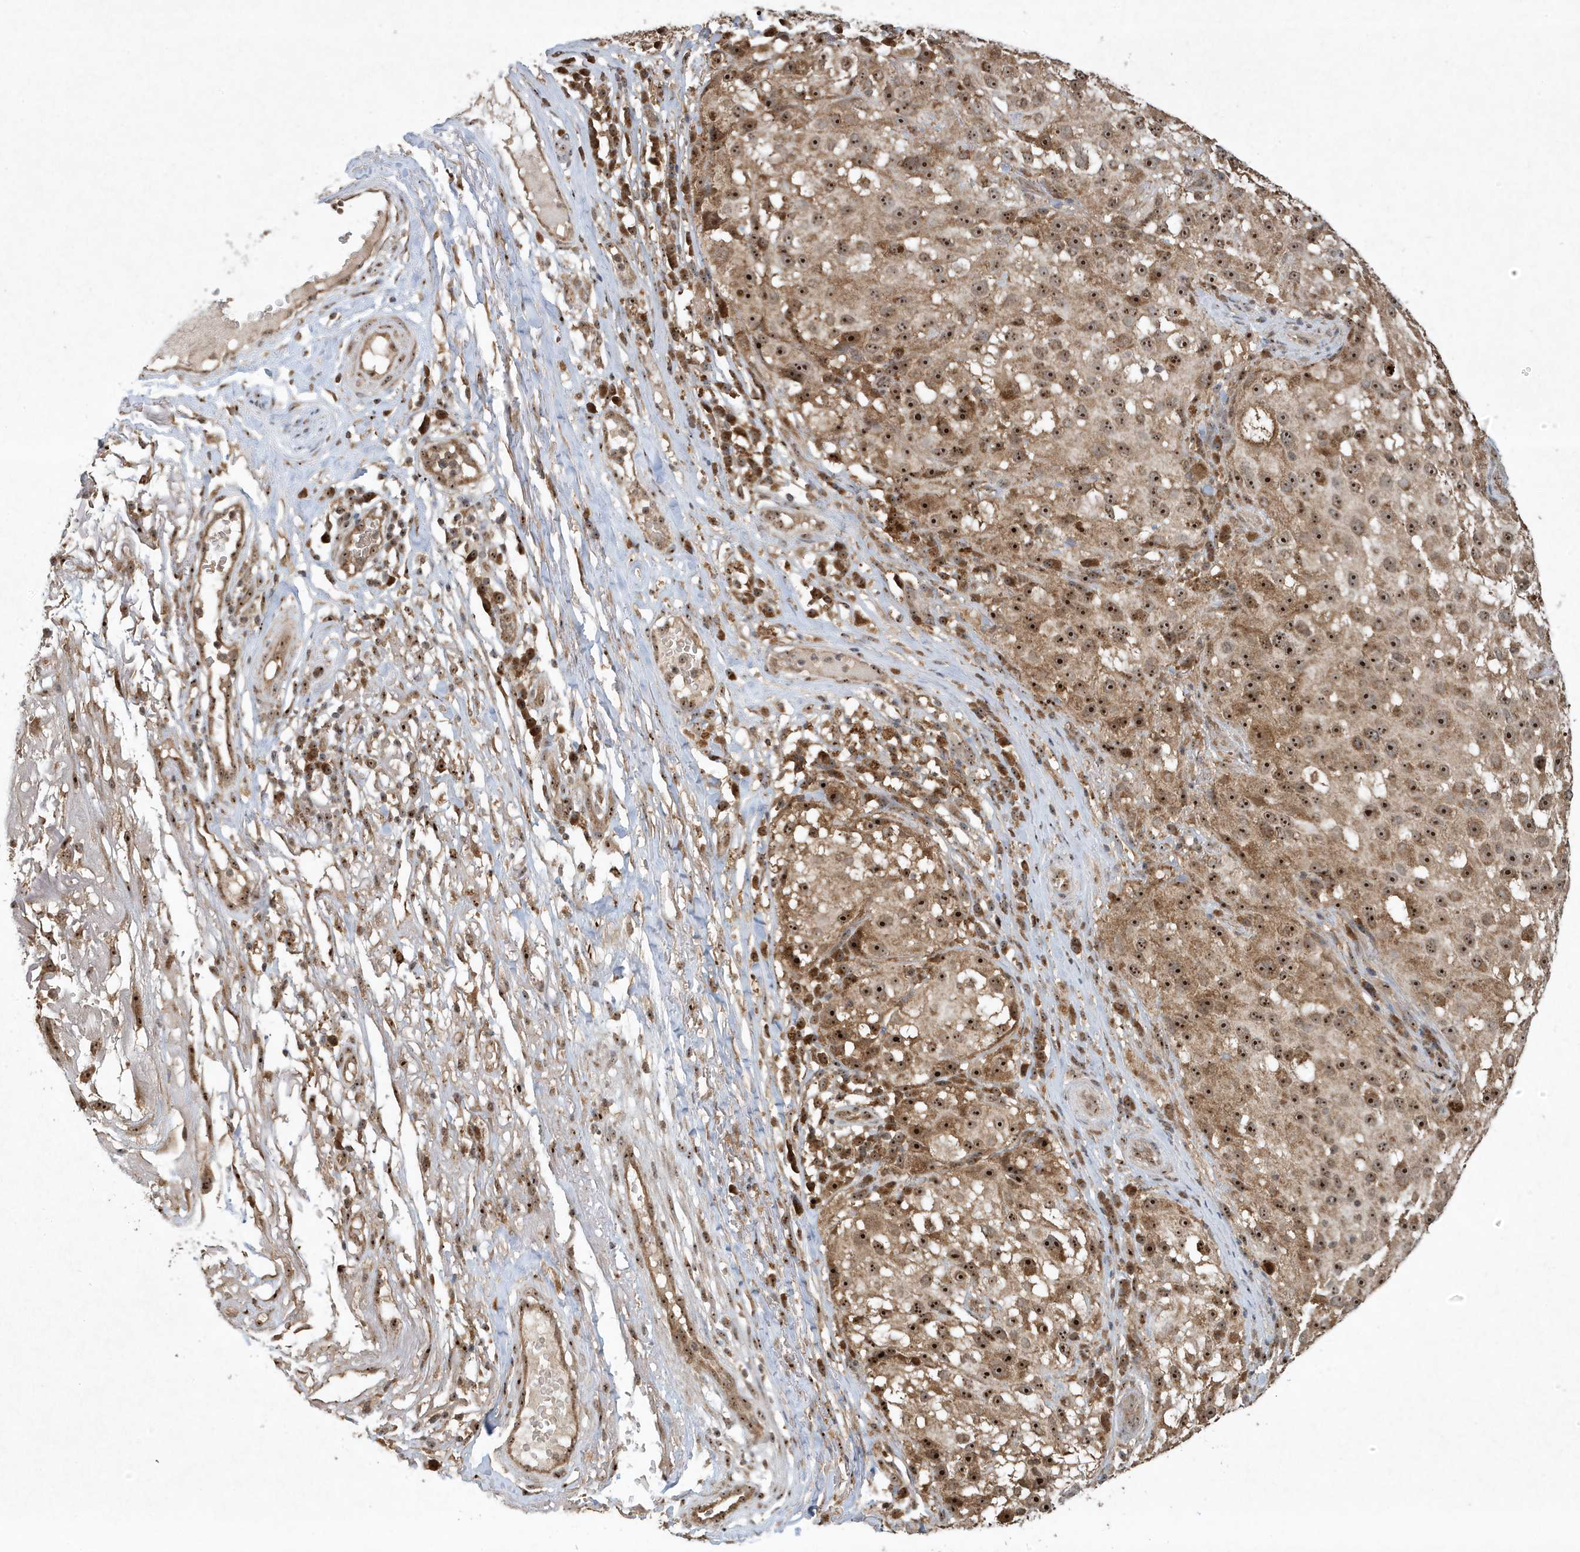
{"staining": {"intensity": "strong", "quantity": ">75%", "location": "cytoplasmic/membranous,nuclear"}, "tissue": "melanoma", "cell_type": "Tumor cells", "image_type": "cancer", "snomed": [{"axis": "morphology", "description": "Necrosis, NOS"}, {"axis": "morphology", "description": "Malignant melanoma, NOS"}, {"axis": "topography", "description": "Skin"}], "caption": "Tumor cells show high levels of strong cytoplasmic/membranous and nuclear staining in approximately >75% of cells in melanoma.", "gene": "ABCB9", "patient": {"sex": "female", "age": 87}}